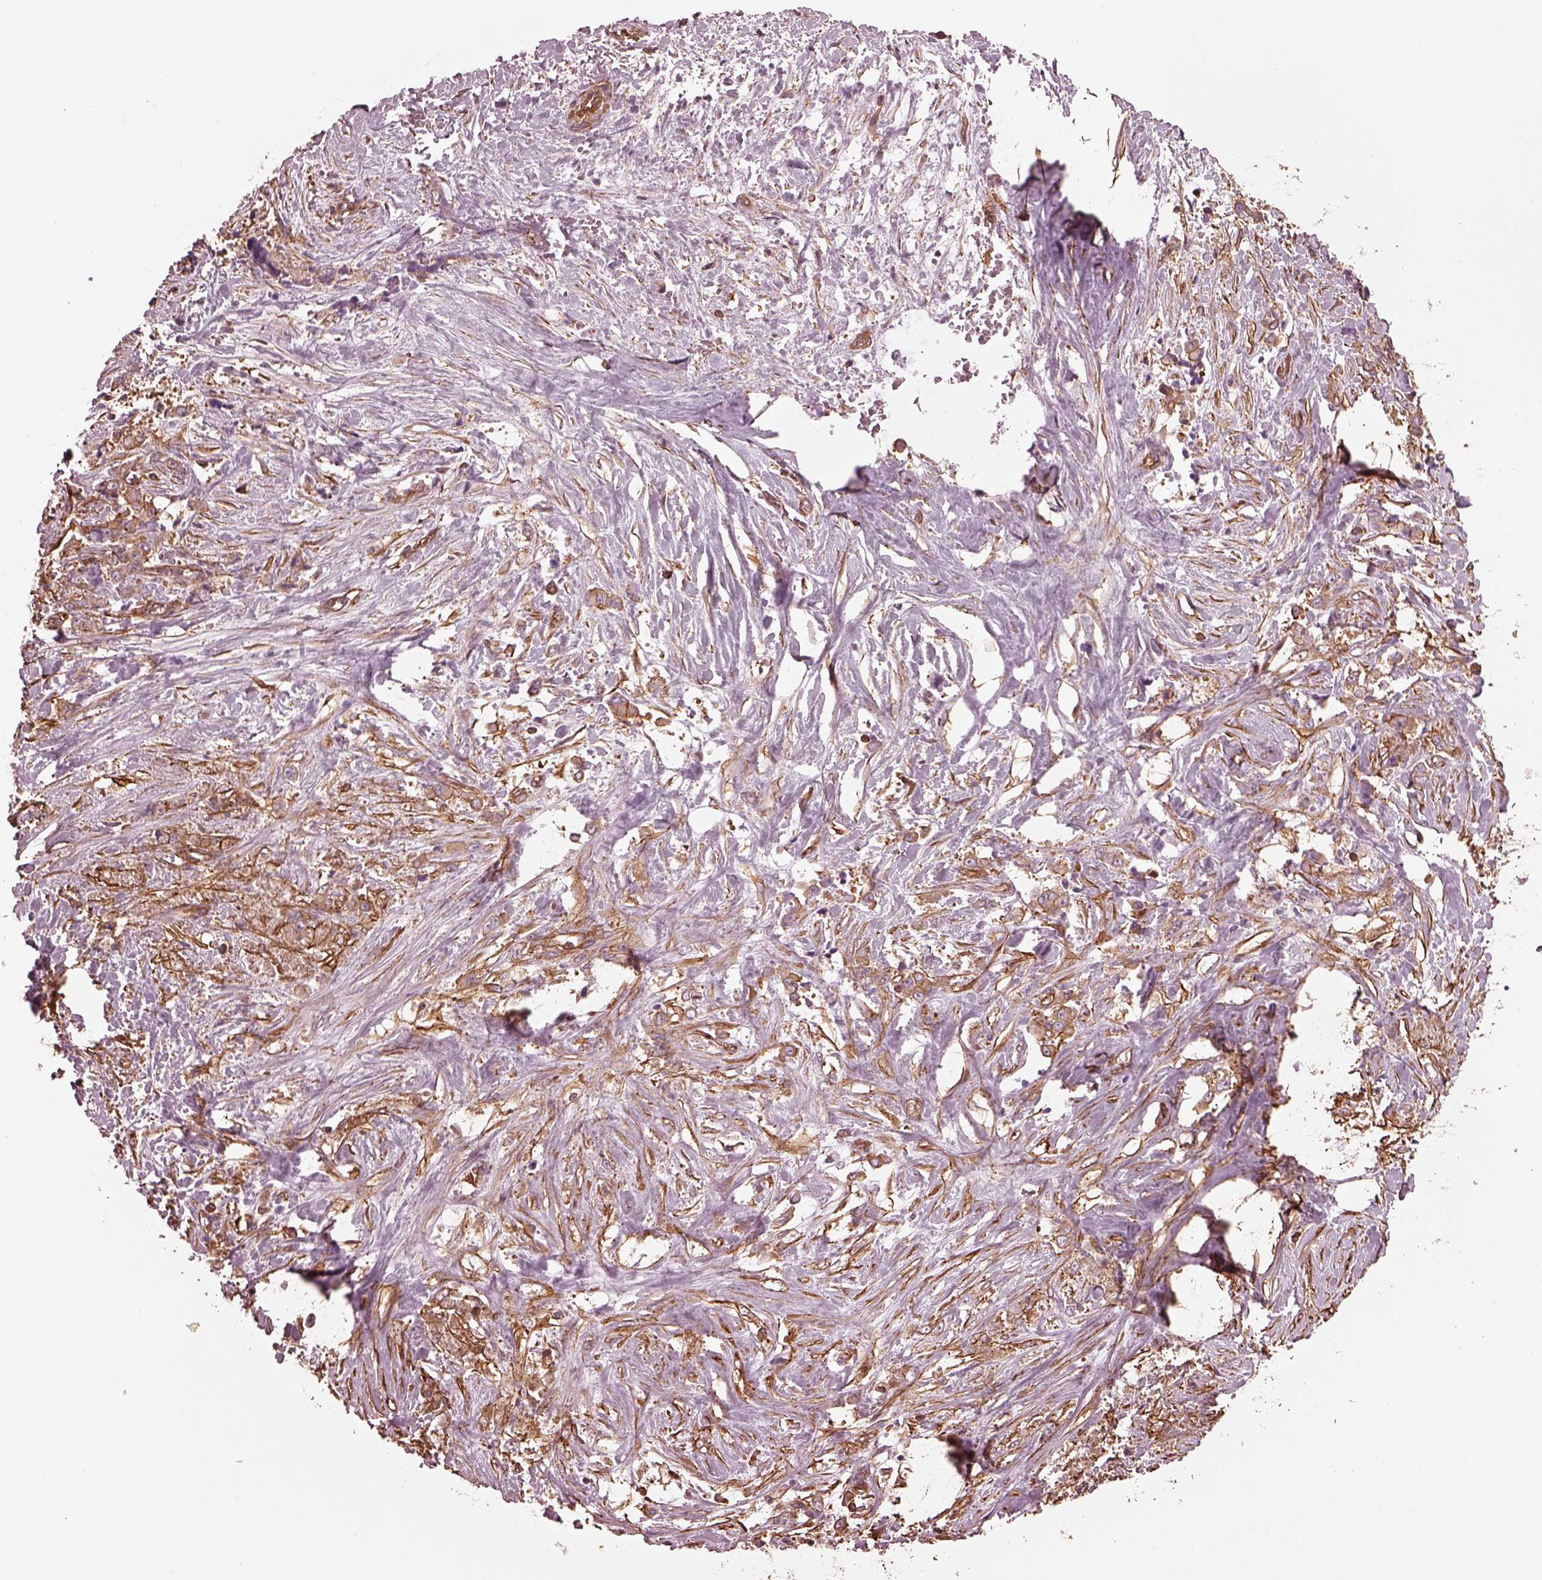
{"staining": {"intensity": "moderate", "quantity": ">75%", "location": "cytoplasmic/membranous"}, "tissue": "stomach cancer", "cell_type": "Tumor cells", "image_type": "cancer", "snomed": [{"axis": "morphology", "description": "Adenocarcinoma, NOS"}, {"axis": "topography", "description": "Stomach"}], "caption": "There is medium levels of moderate cytoplasmic/membranous expression in tumor cells of stomach adenocarcinoma, as demonstrated by immunohistochemical staining (brown color).", "gene": "MYL6", "patient": {"sex": "female", "age": 76}}